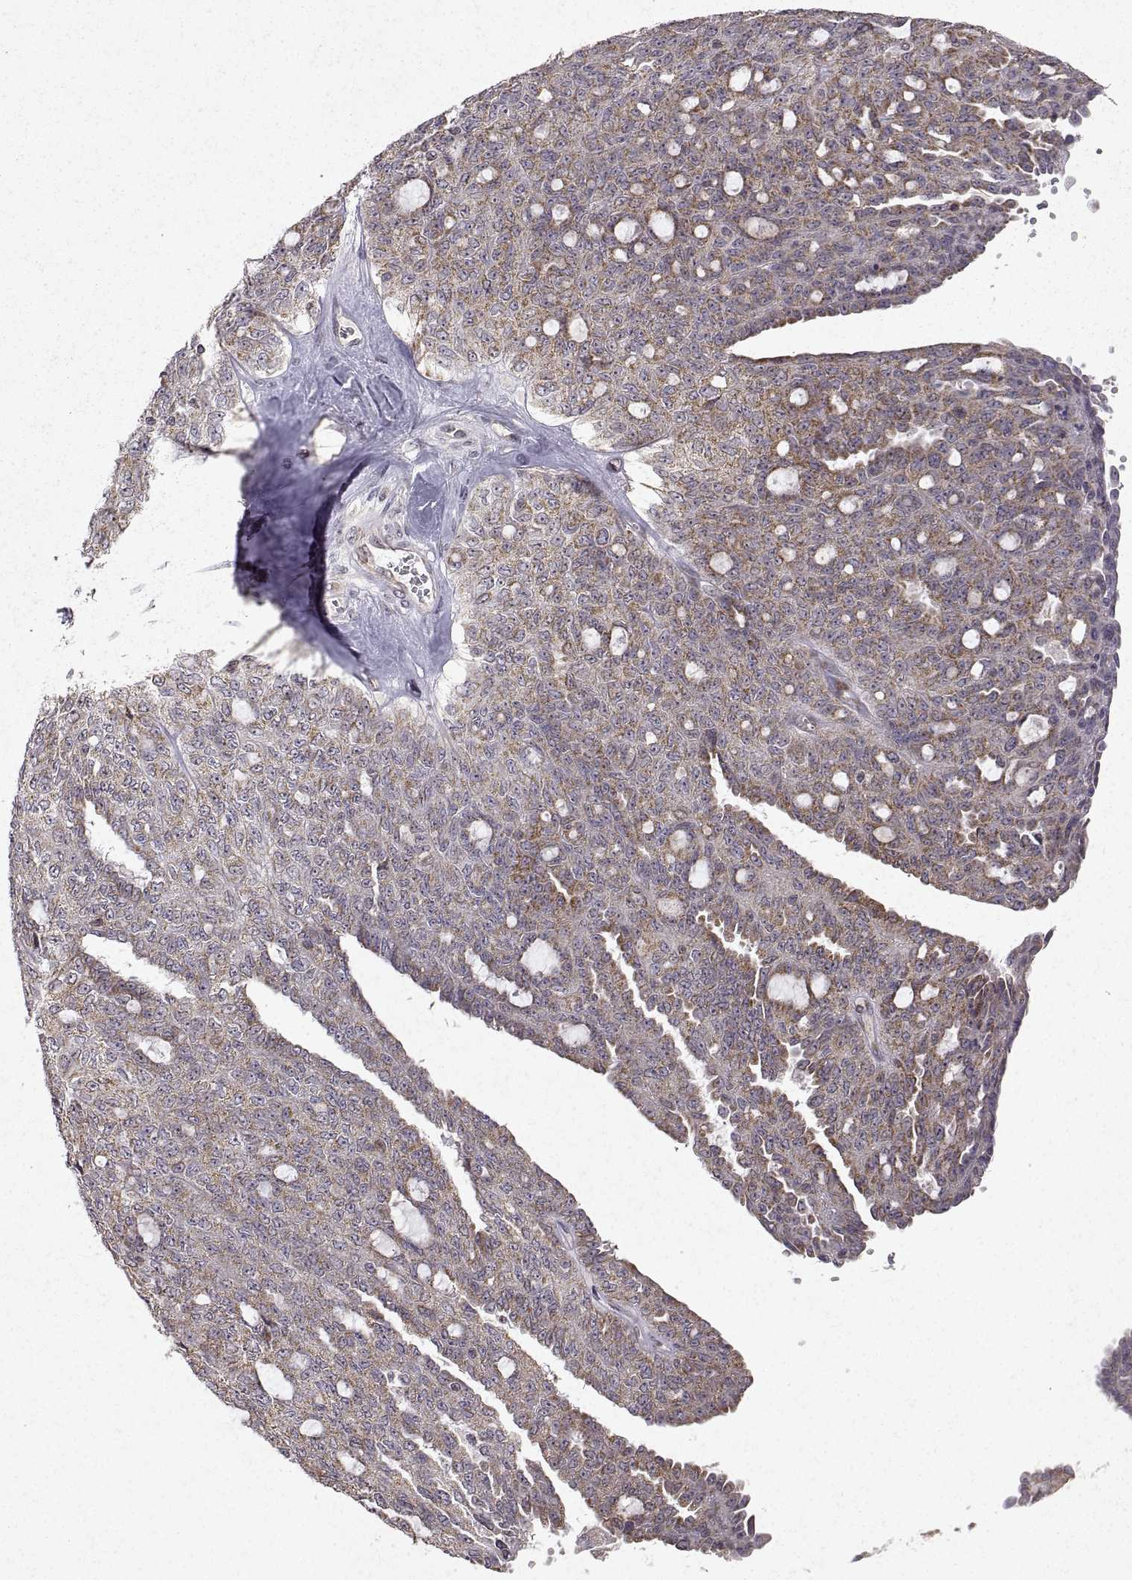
{"staining": {"intensity": "weak", "quantity": ">75%", "location": "cytoplasmic/membranous"}, "tissue": "ovarian cancer", "cell_type": "Tumor cells", "image_type": "cancer", "snomed": [{"axis": "morphology", "description": "Cystadenocarcinoma, serous, NOS"}, {"axis": "topography", "description": "Ovary"}], "caption": "The immunohistochemical stain labels weak cytoplasmic/membranous expression in tumor cells of ovarian cancer tissue.", "gene": "MANBAL", "patient": {"sex": "female", "age": 71}}